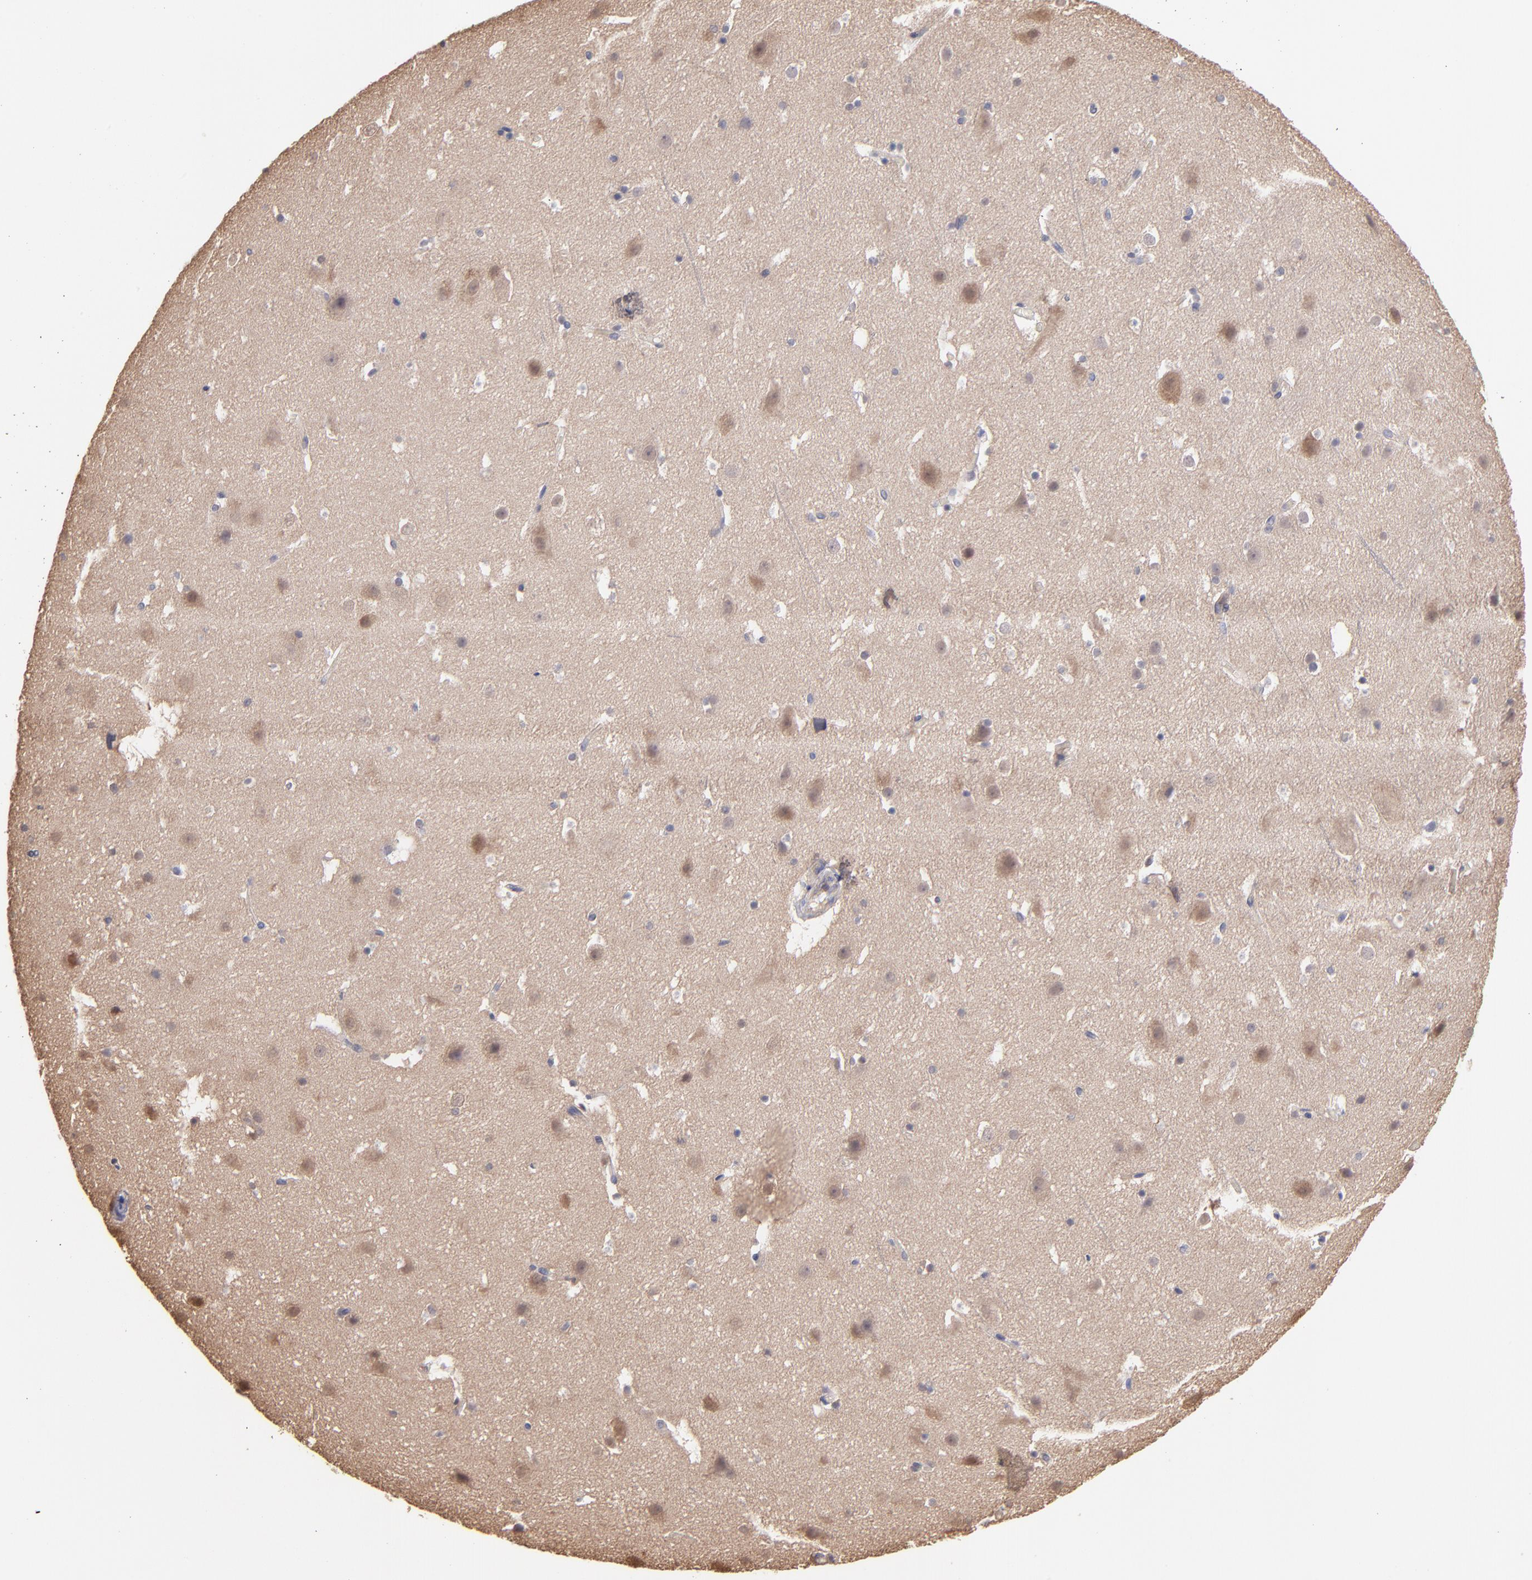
{"staining": {"intensity": "weak", "quantity": "25%-75%", "location": "cytoplasmic/membranous"}, "tissue": "cerebral cortex", "cell_type": "Endothelial cells", "image_type": "normal", "snomed": [{"axis": "morphology", "description": "Normal tissue, NOS"}, {"axis": "topography", "description": "Cerebral cortex"}], "caption": "This image exhibits immunohistochemistry (IHC) staining of benign human cerebral cortex, with low weak cytoplasmic/membranous staining in about 25%-75% of endothelial cells.", "gene": "MAP2K2", "patient": {"sex": "male", "age": 45}}